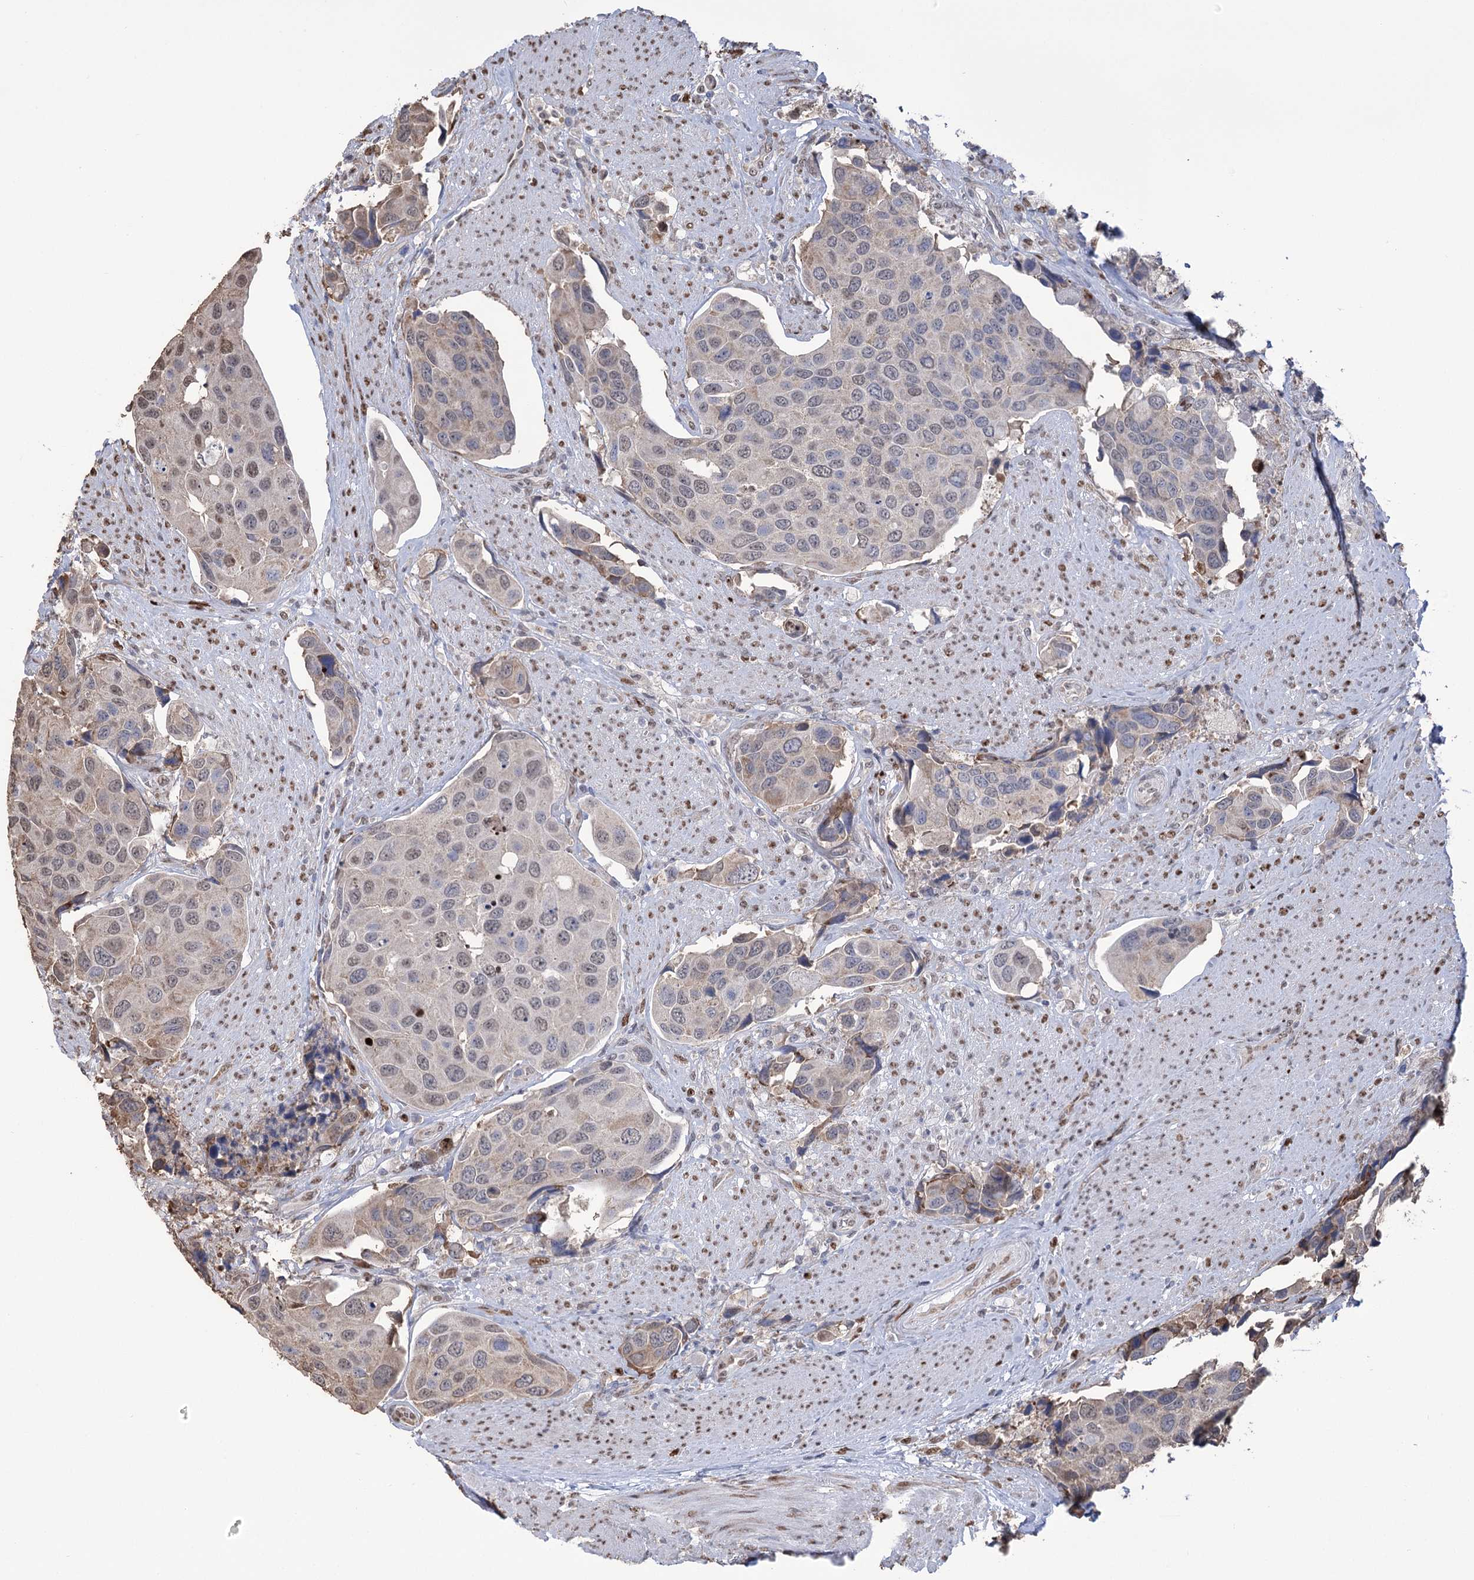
{"staining": {"intensity": "weak", "quantity": ">75%", "location": "cytoplasmic/membranous,nuclear"}, "tissue": "urothelial cancer", "cell_type": "Tumor cells", "image_type": "cancer", "snomed": [{"axis": "morphology", "description": "Urothelial carcinoma, High grade"}, {"axis": "topography", "description": "Urinary bladder"}], "caption": "Immunohistochemistry (IHC) photomicrograph of urothelial cancer stained for a protein (brown), which exhibits low levels of weak cytoplasmic/membranous and nuclear positivity in about >75% of tumor cells.", "gene": "NFU1", "patient": {"sex": "male", "age": 74}}